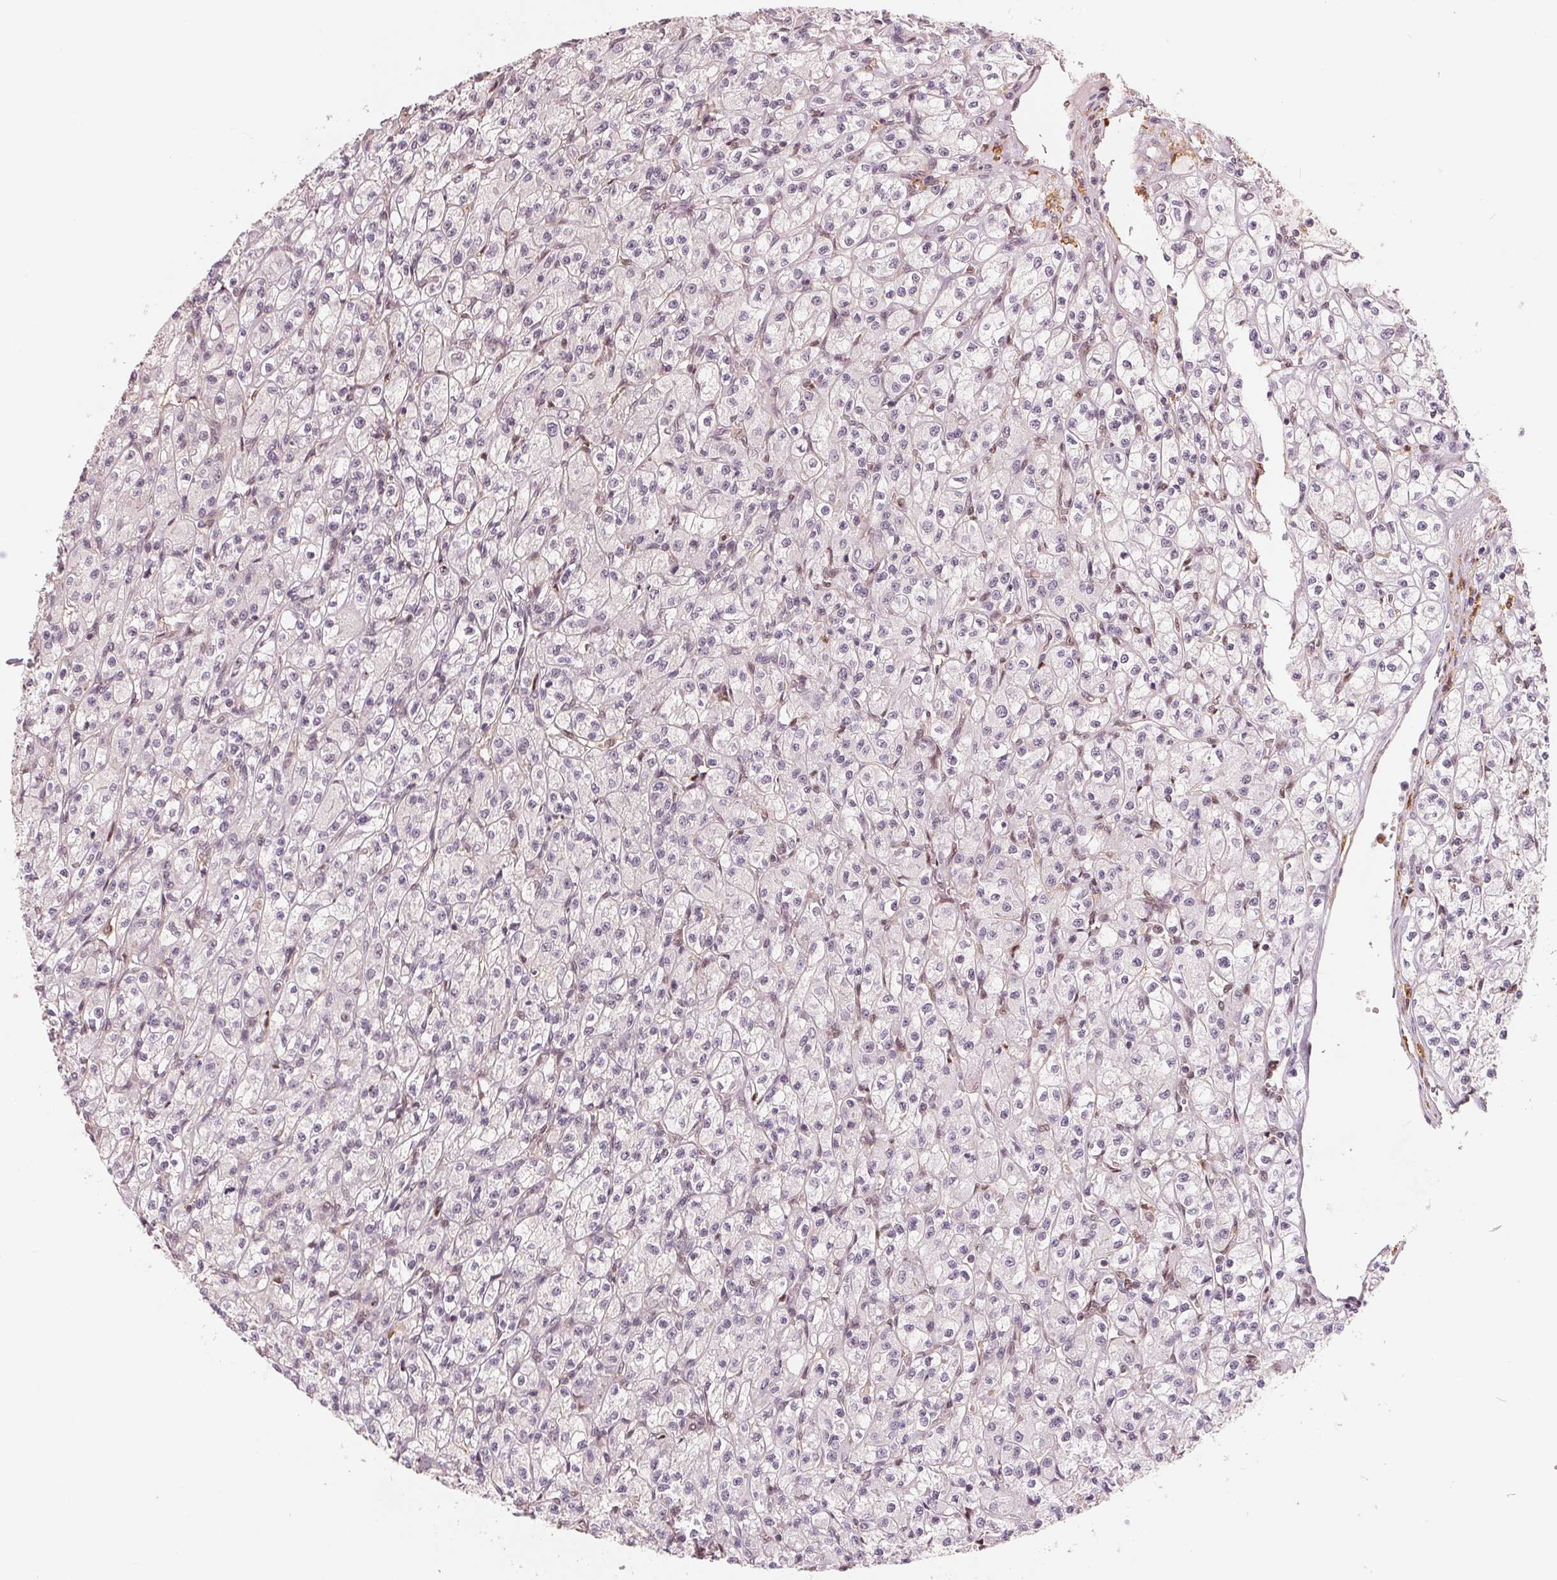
{"staining": {"intensity": "negative", "quantity": "none", "location": "none"}, "tissue": "renal cancer", "cell_type": "Tumor cells", "image_type": "cancer", "snomed": [{"axis": "morphology", "description": "Adenocarcinoma, NOS"}, {"axis": "topography", "description": "Kidney"}], "caption": "Immunohistochemistry (IHC) of renal adenocarcinoma reveals no expression in tumor cells.", "gene": "IL9R", "patient": {"sex": "female", "age": 70}}